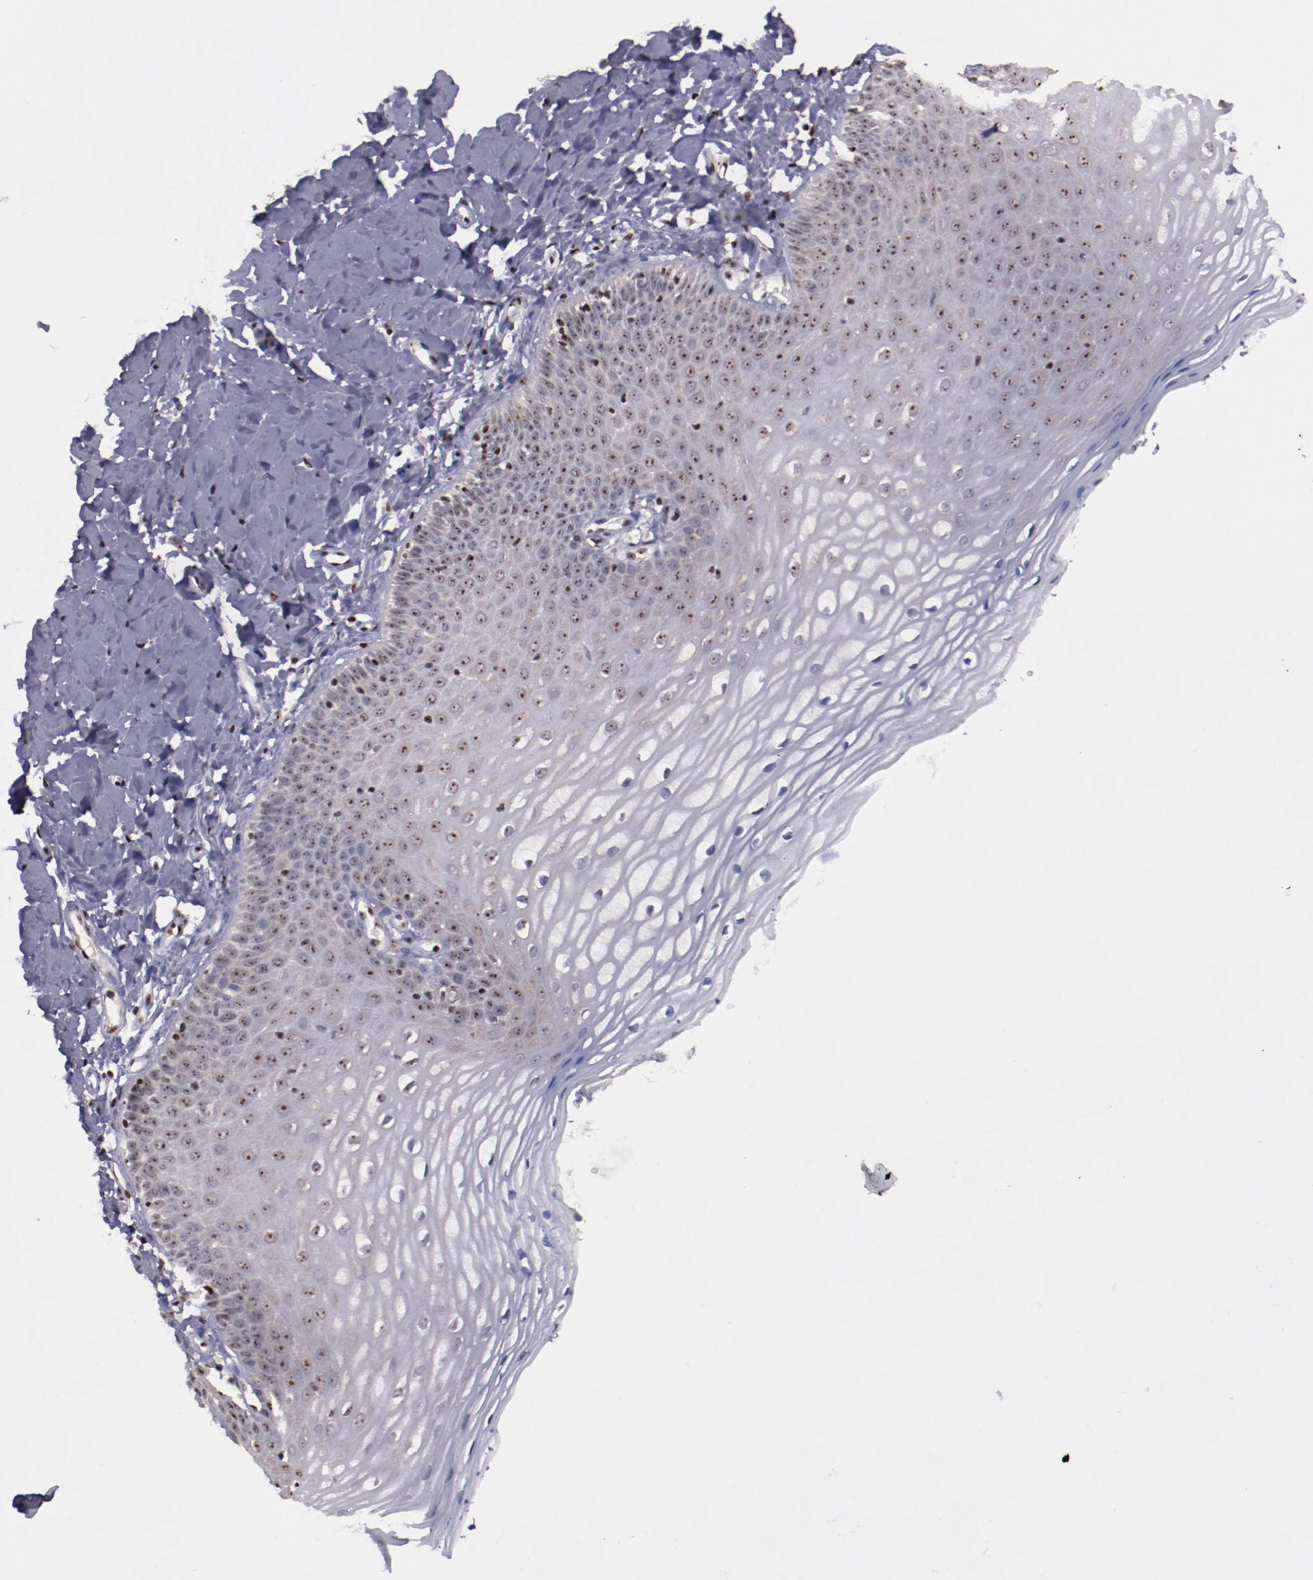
{"staining": {"intensity": "moderate", "quantity": "<25%", "location": "nuclear"}, "tissue": "vagina", "cell_type": "Squamous epithelial cells", "image_type": "normal", "snomed": [{"axis": "morphology", "description": "Normal tissue, NOS"}, {"axis": "topography", "description": "Vagina"}], "caption": "Immunohistochemical staining of normal human vagina demonstrates <25% levels of moderate nuclear protein staining in about <25% of squamous epithelial cells. Using DAB (brown) and hematoxylin (blue) stains, captured at high magnification using brightfield microscopy.", "gene": "DDX24", "patient": {"sex": "female", "age": 55}}